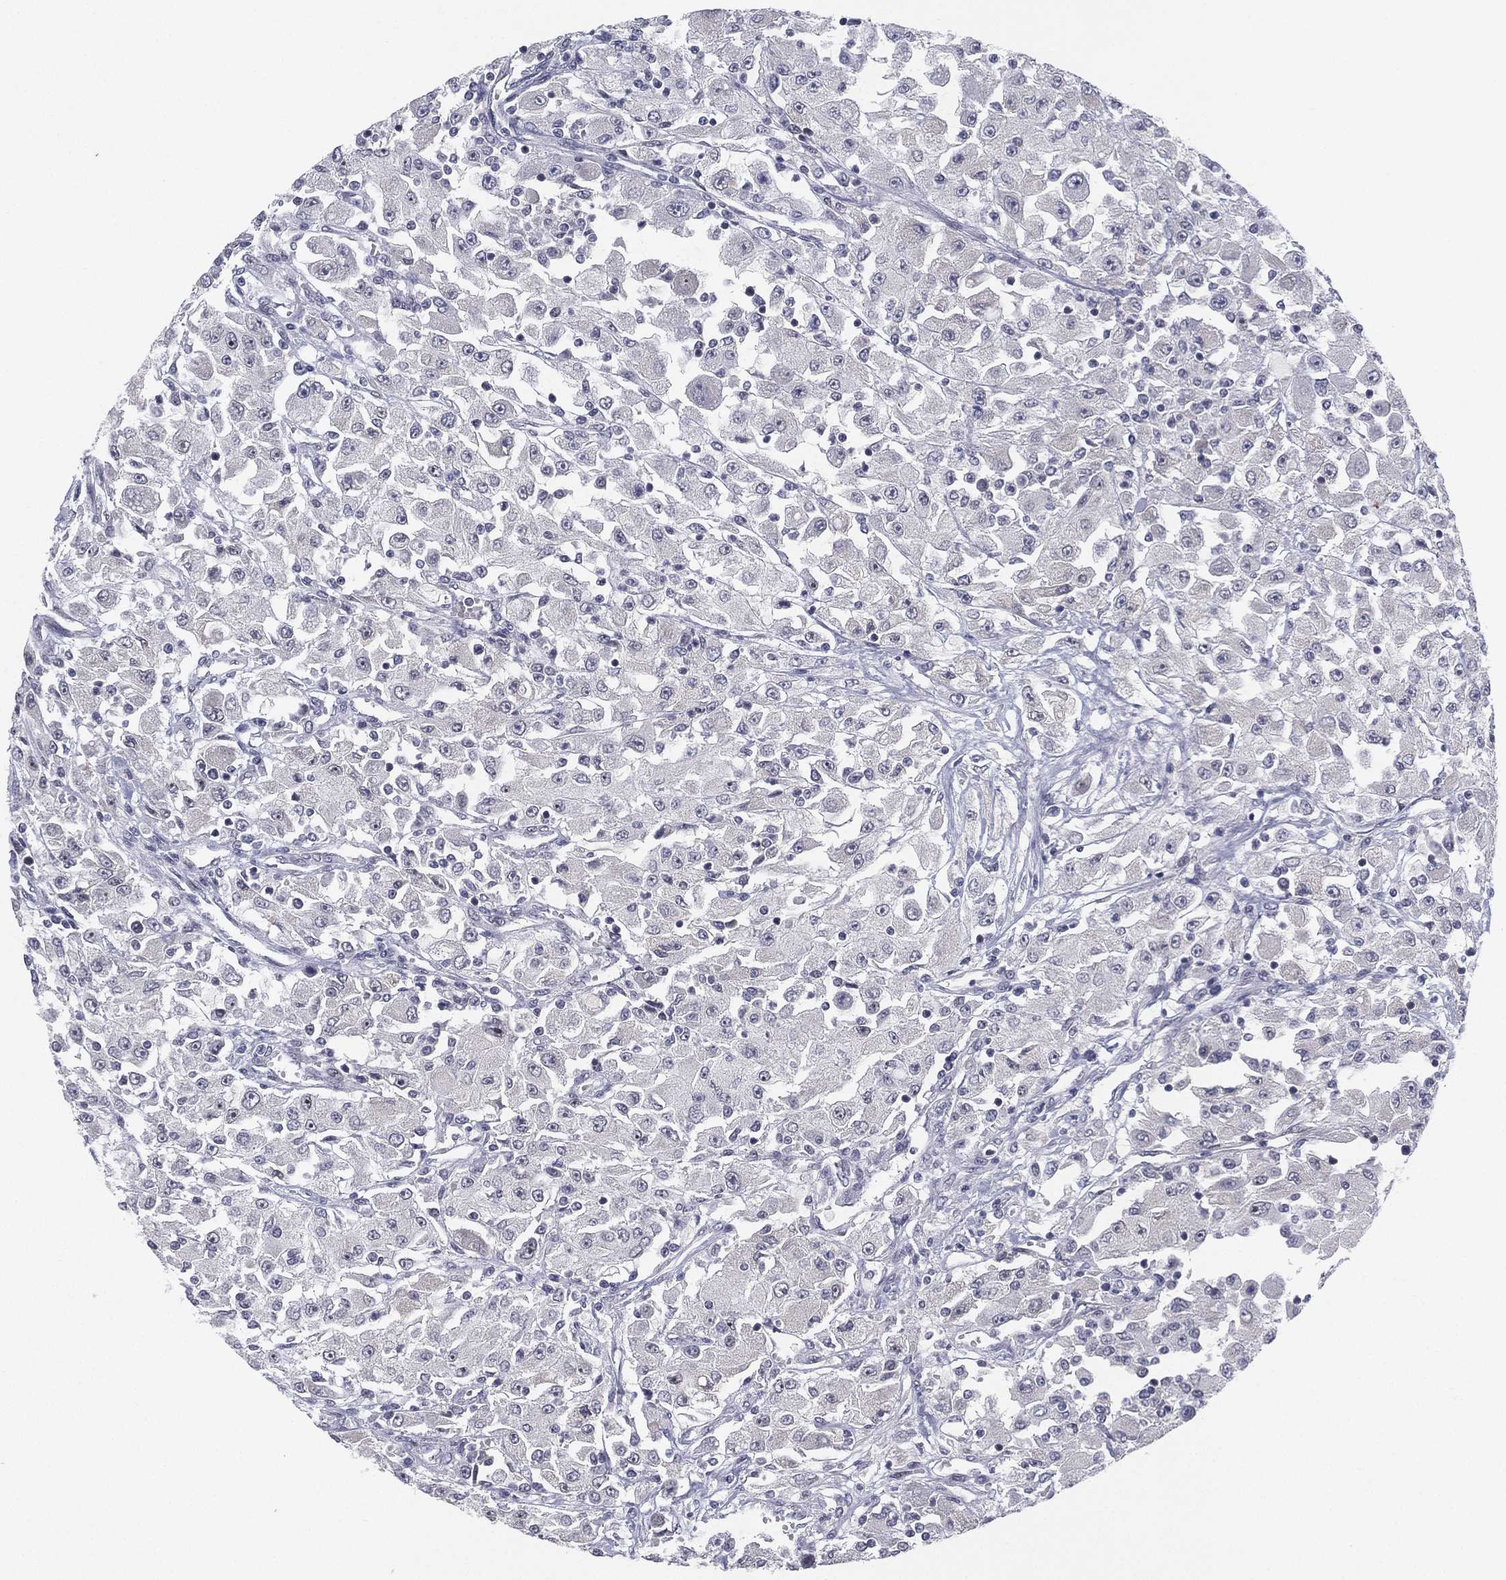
{"staining": {"intensity": "negative", "quantity": "none", "location": "none"}, "tissue": "renal cancer", "cell_type": "Tumor cells", "image_type": "cancer", "snomed": [{"axis": "morphology", "description": "Adenocarcinoma, NOS"}, {"axis": "topography", "description": "Kidney"}], "caption": "Adenocarcinoma (renal) was stained to show a protein in brown. There is no significant staining in tumor cells.", "gene": "MS4A8", "patient": {"sex": "female", "age": 67}}